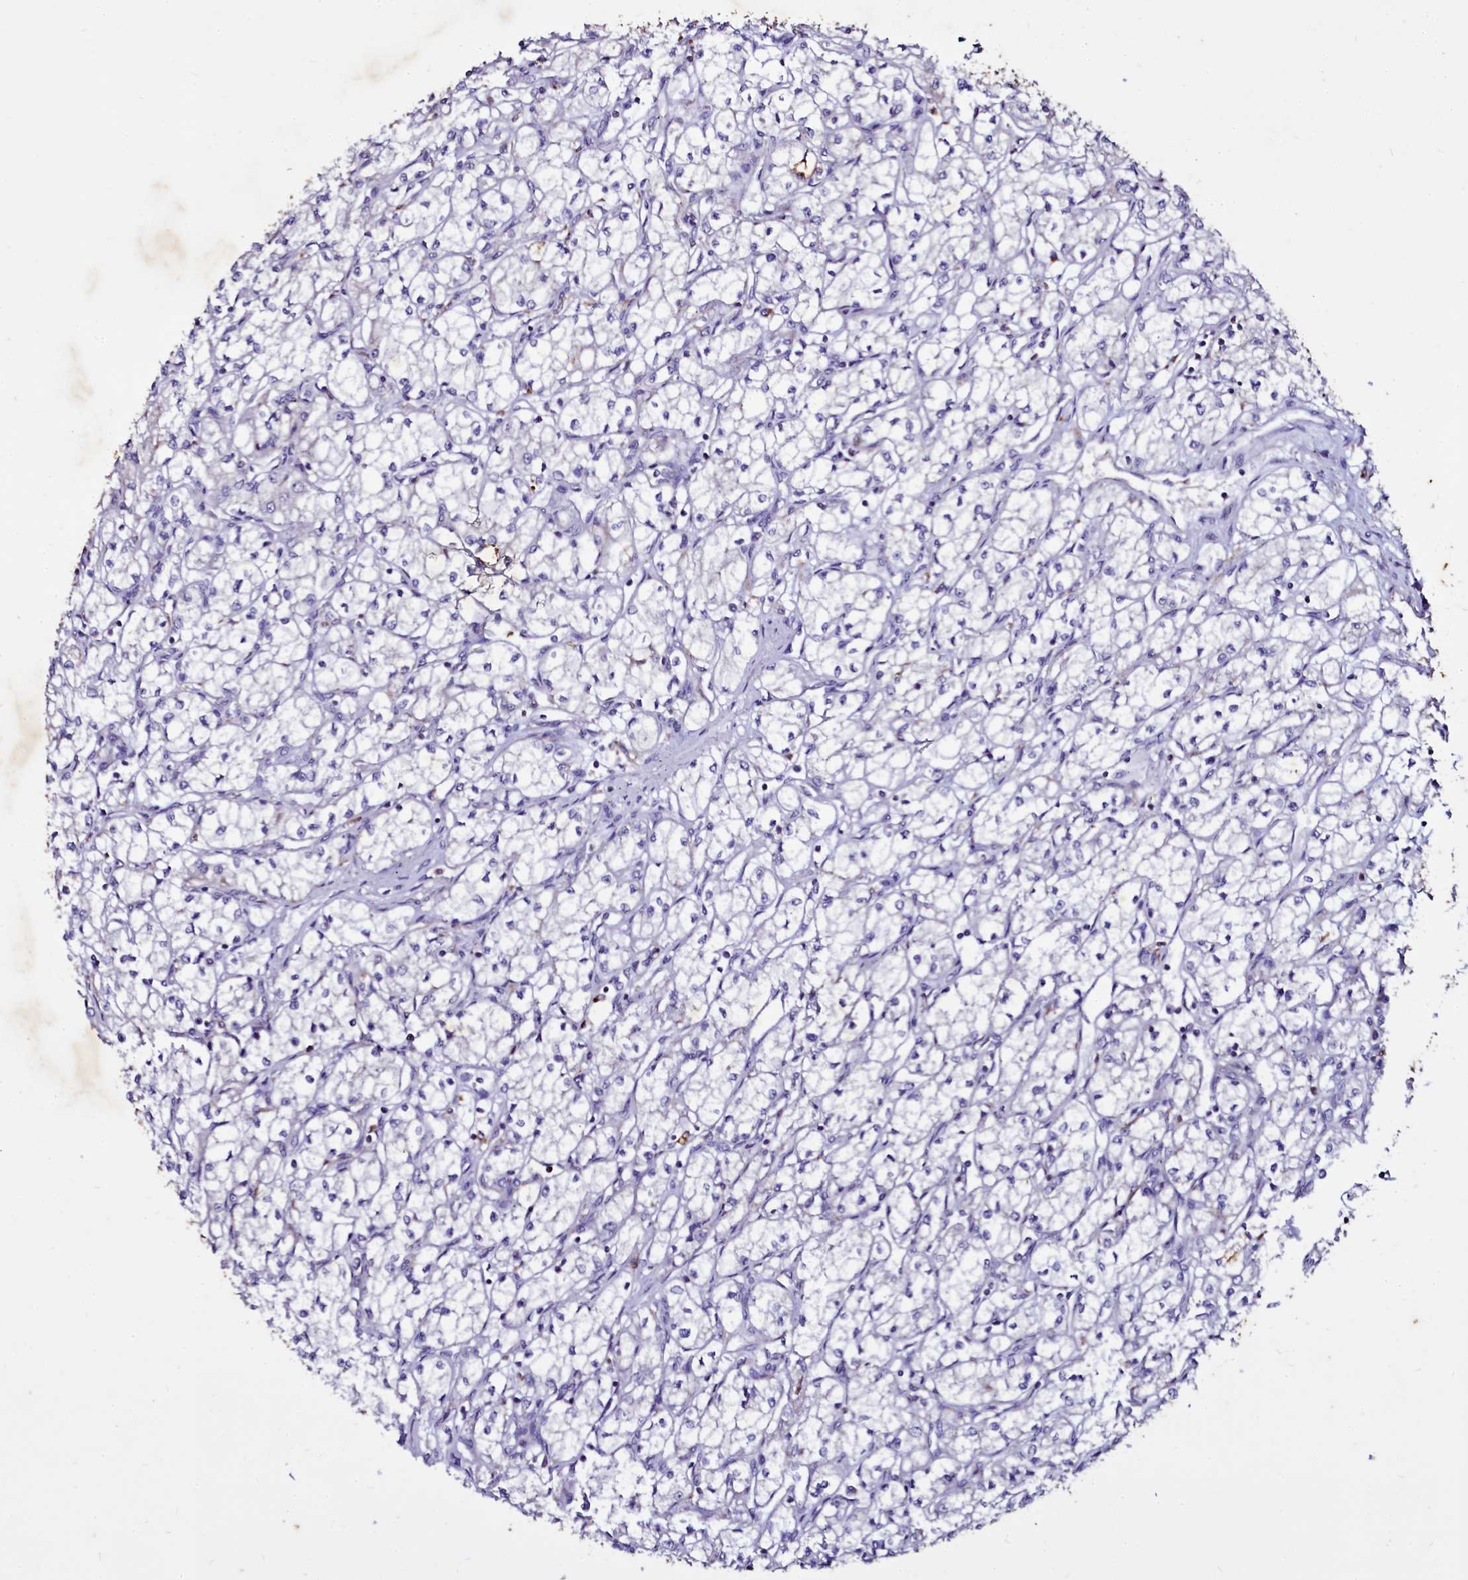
{"staining": {"intensity": "negative", "quantity": "none", "location": "none"}, "tissue": "renal cancer", "cell_type": "Tumor cells", "image_type": "cancer", "snomed": [{"axis": "morphology", "description": "Adenocarcinoma, NOS"}, {"axis": "topography", "description": "Kidney"}], "caption": "An image of renal cancer (adenocarcinoma) stained for a protein shows no brown staining in tumor cells.", "gene": "SELENOT", "patient": {"sex": "male", "age": 59}}